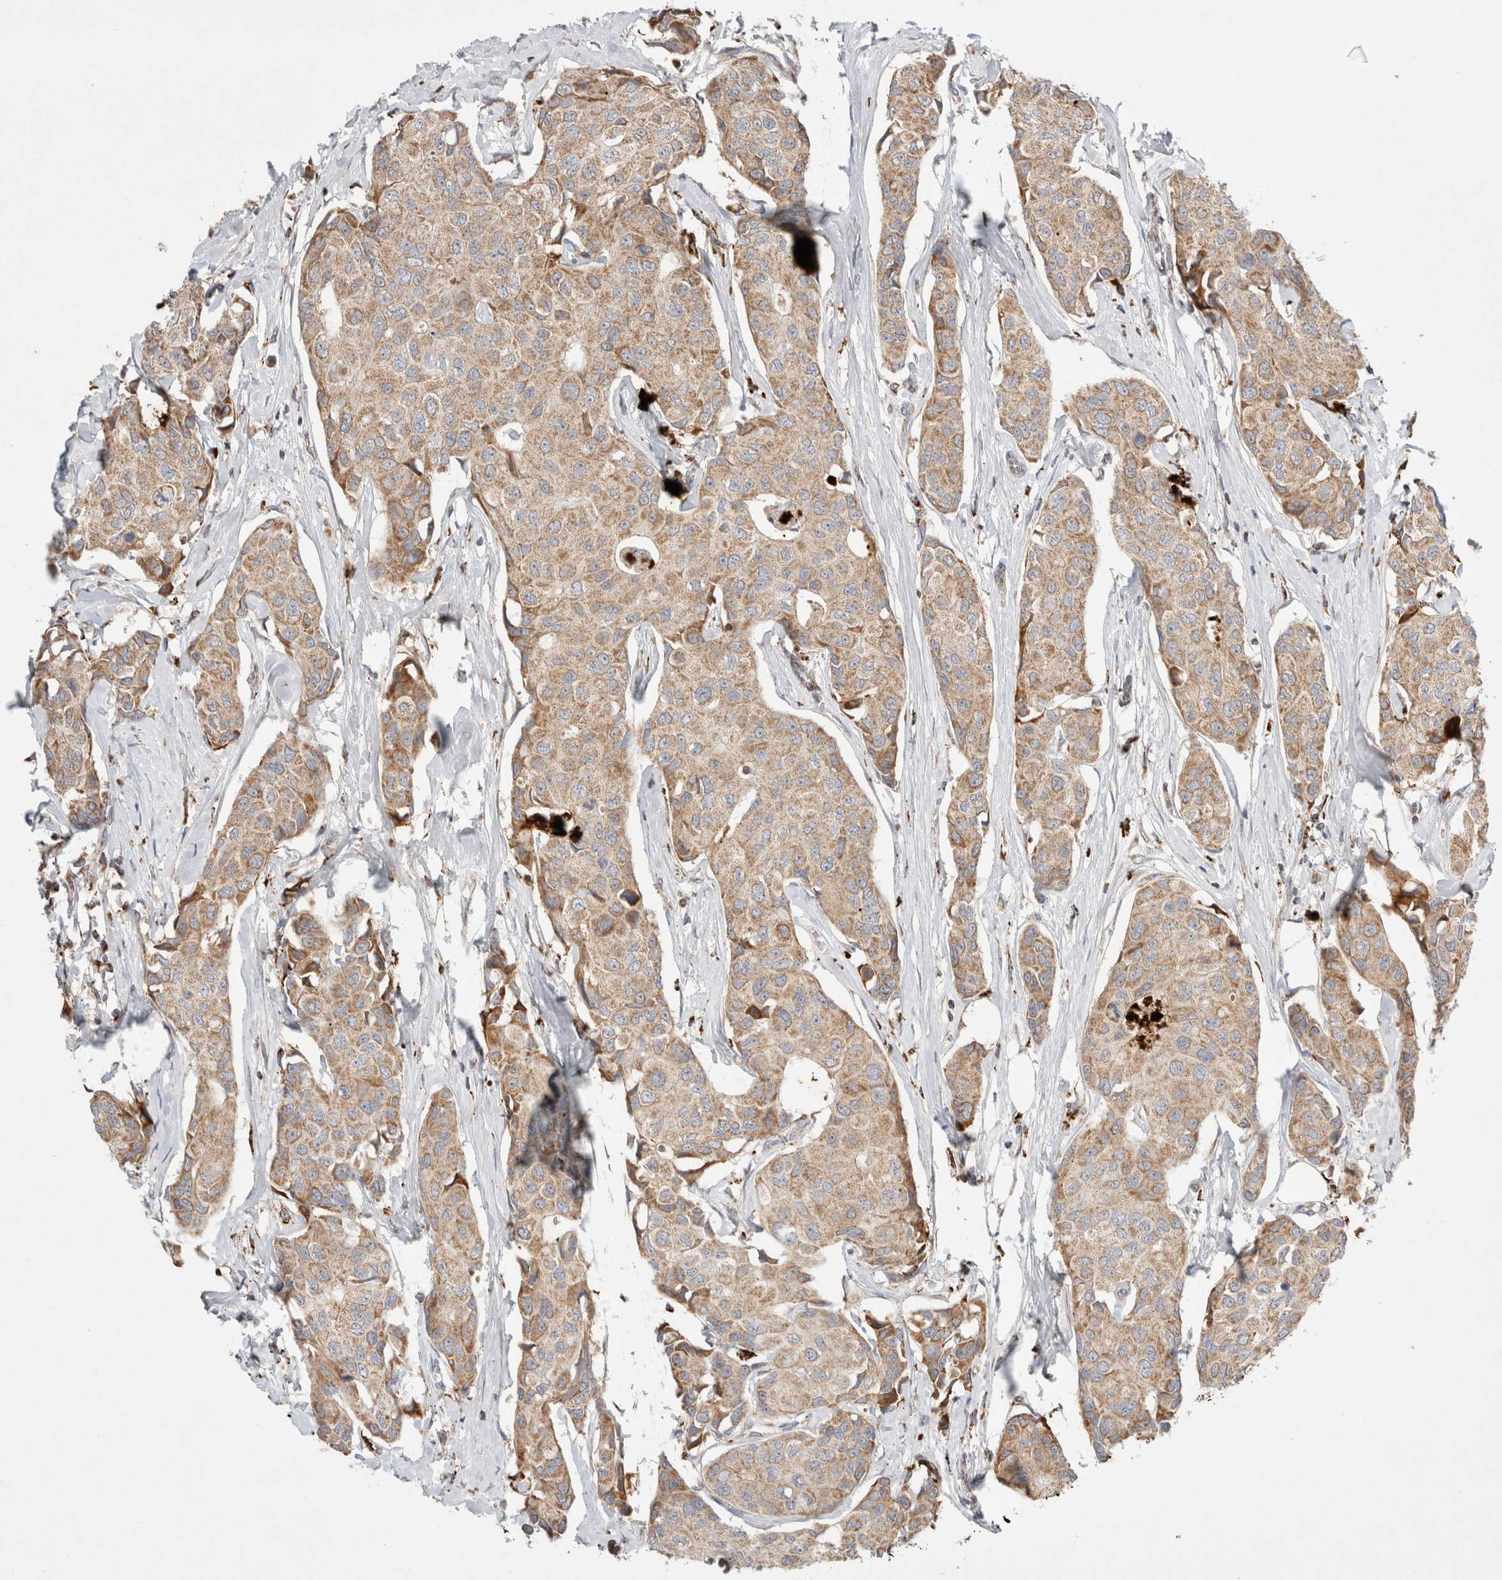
{"staining": {"intensity": "moderate", "quantity": ">75%", "location": "cytoplasmic/membranous"}, "tissue": "breast cancer", "cell_type": "Tumor cells", "image_type": "cancer", "snomed": [{"axis": "morphology", "description": "Duct carcinoma"}, {"axis": "topography", "description": "Breast"}], "caption": "A medium amount of moderate cytoplasmic/membranous staining is appreciated in about >75% of tumor cells in breast cancer (intraductal carcinoma) tissue.", "gene": "HROB", "patient": {"sex": "female", "age": 80}}